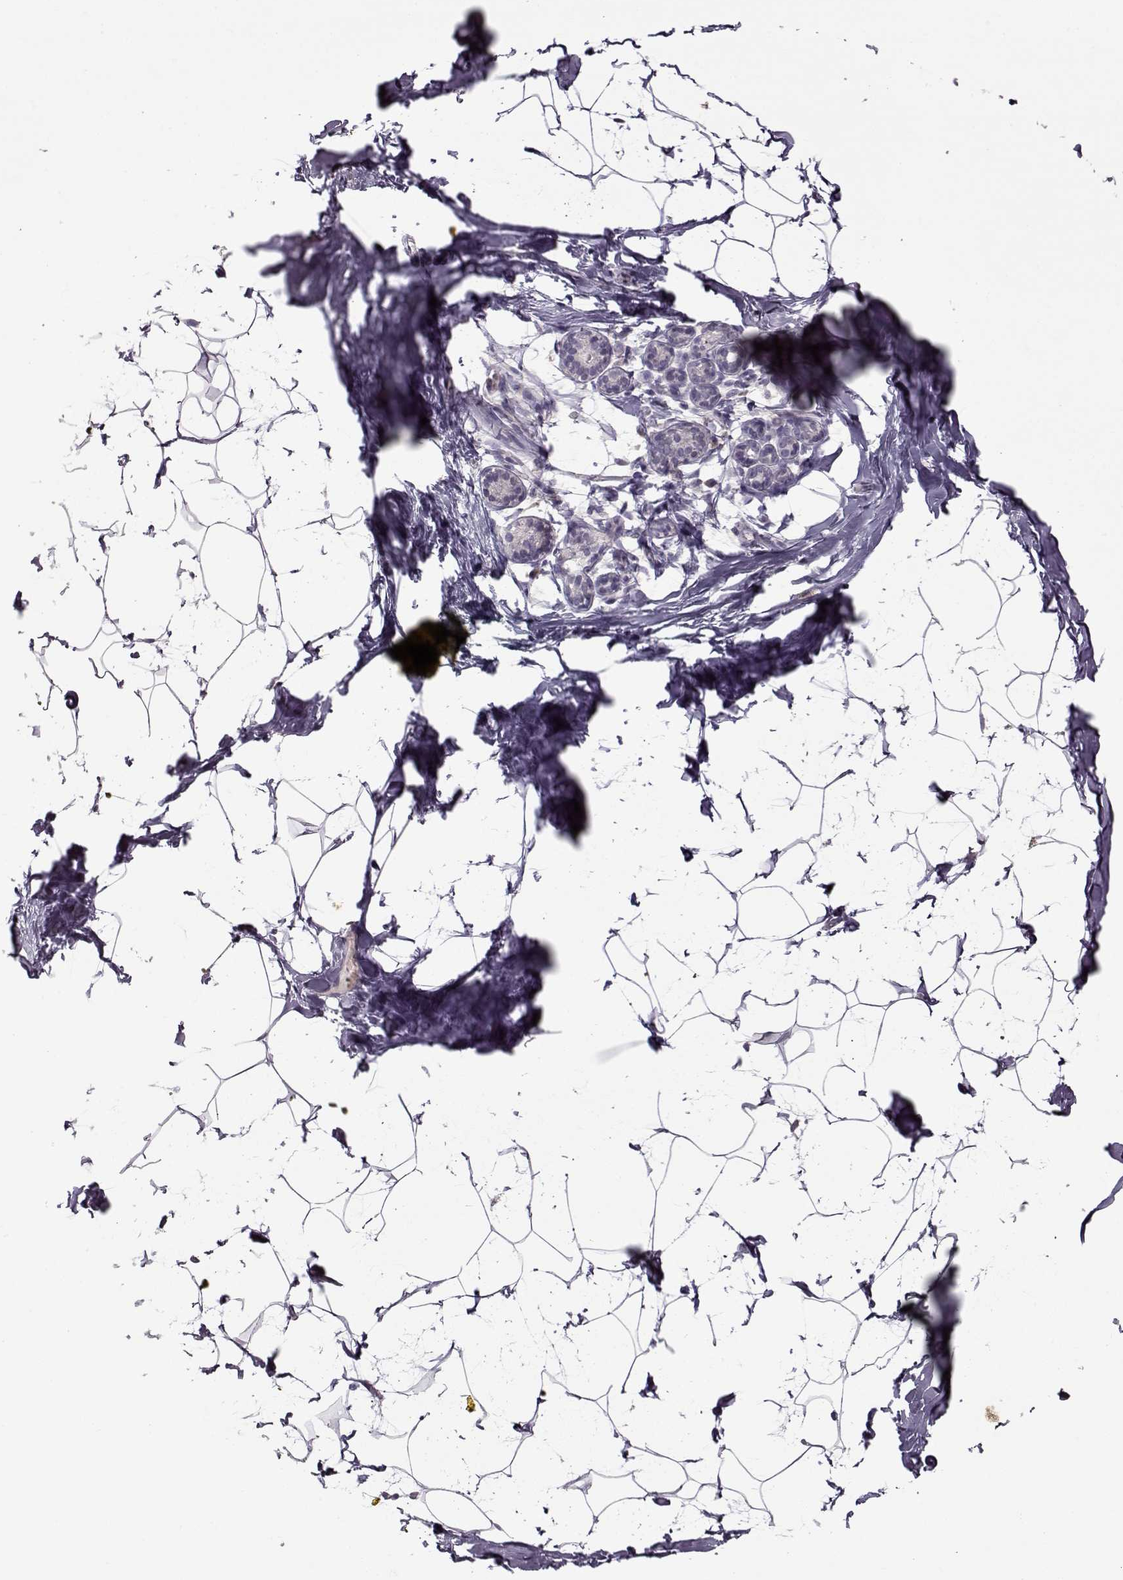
{"staining": {"intensity": "negative", "quantity": "none", "location": "none"}, "tissue": "breast", "cell_type": "Adipocytes", "image_type": "normal", "snomed": [{"axis": "morphology", "description": "Normal tissue, NOS"}, {"axis": "topography", "description": "Breast"}], "caption": "Immunohistochemical staining of normal breast reveals no significant staining in adipocytes. (DAB (3,3'-diaminobenzidine) immunohistochemistry (IHC), high magnification).", "gene": "ACOT11", "patient": {"sex": "female", "age": 32}}